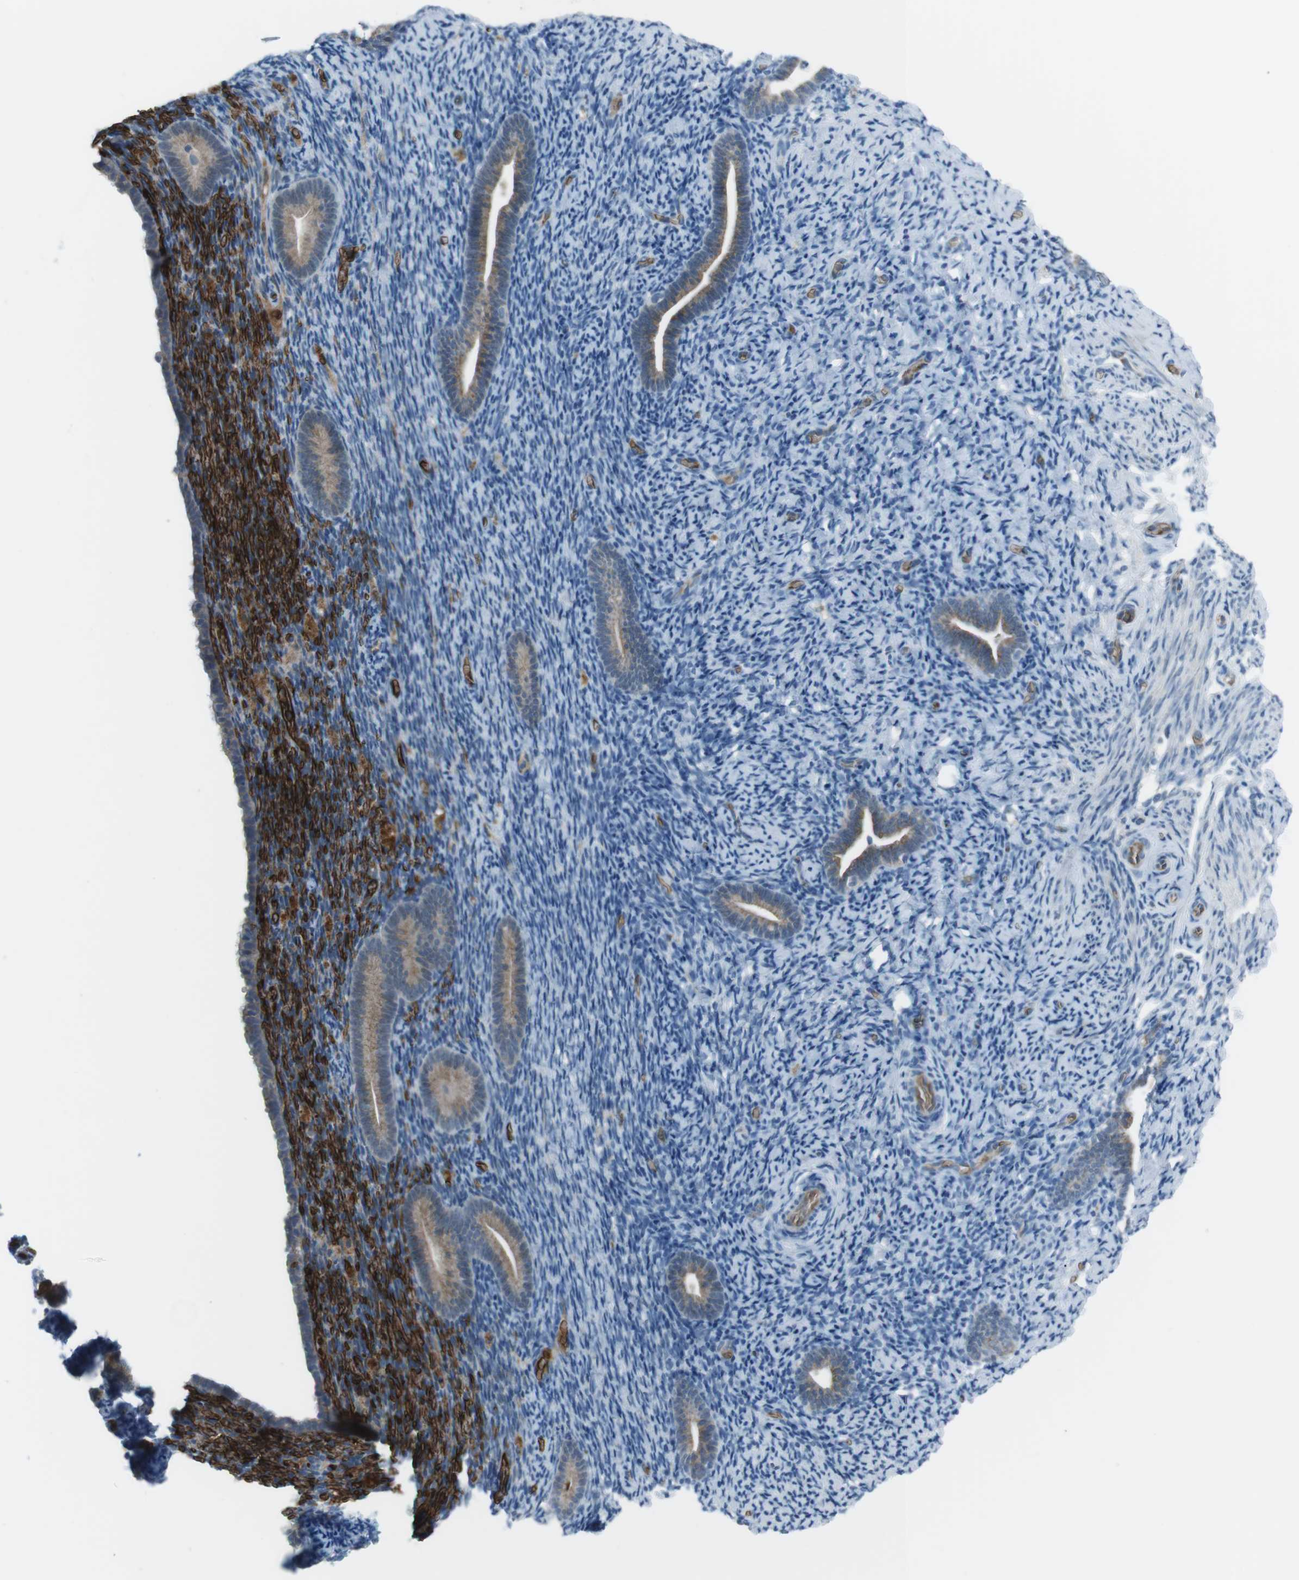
{"staining": {"intensity": "negative", "quantity": "none", "location": "none"}, "tissue": "endometrium", "cell_type": "Cells in endometrial stroma", "image_type": "normal", "snomed": [{"axis": "morphology", "description": "Normal tissue, NOS"}, {"axis": "topography", "description": "Endometrium"}], "caption": "This photomicrograph is of unremarkable endometrium stained with immunohistochemistry (IHC) to label a protein in brown with the nuclei are counter-stained blue. There is no staining in cells in endometrial stroma.", "gene": "SPTA1", "patient": {"sex": "female", "age": 51}}